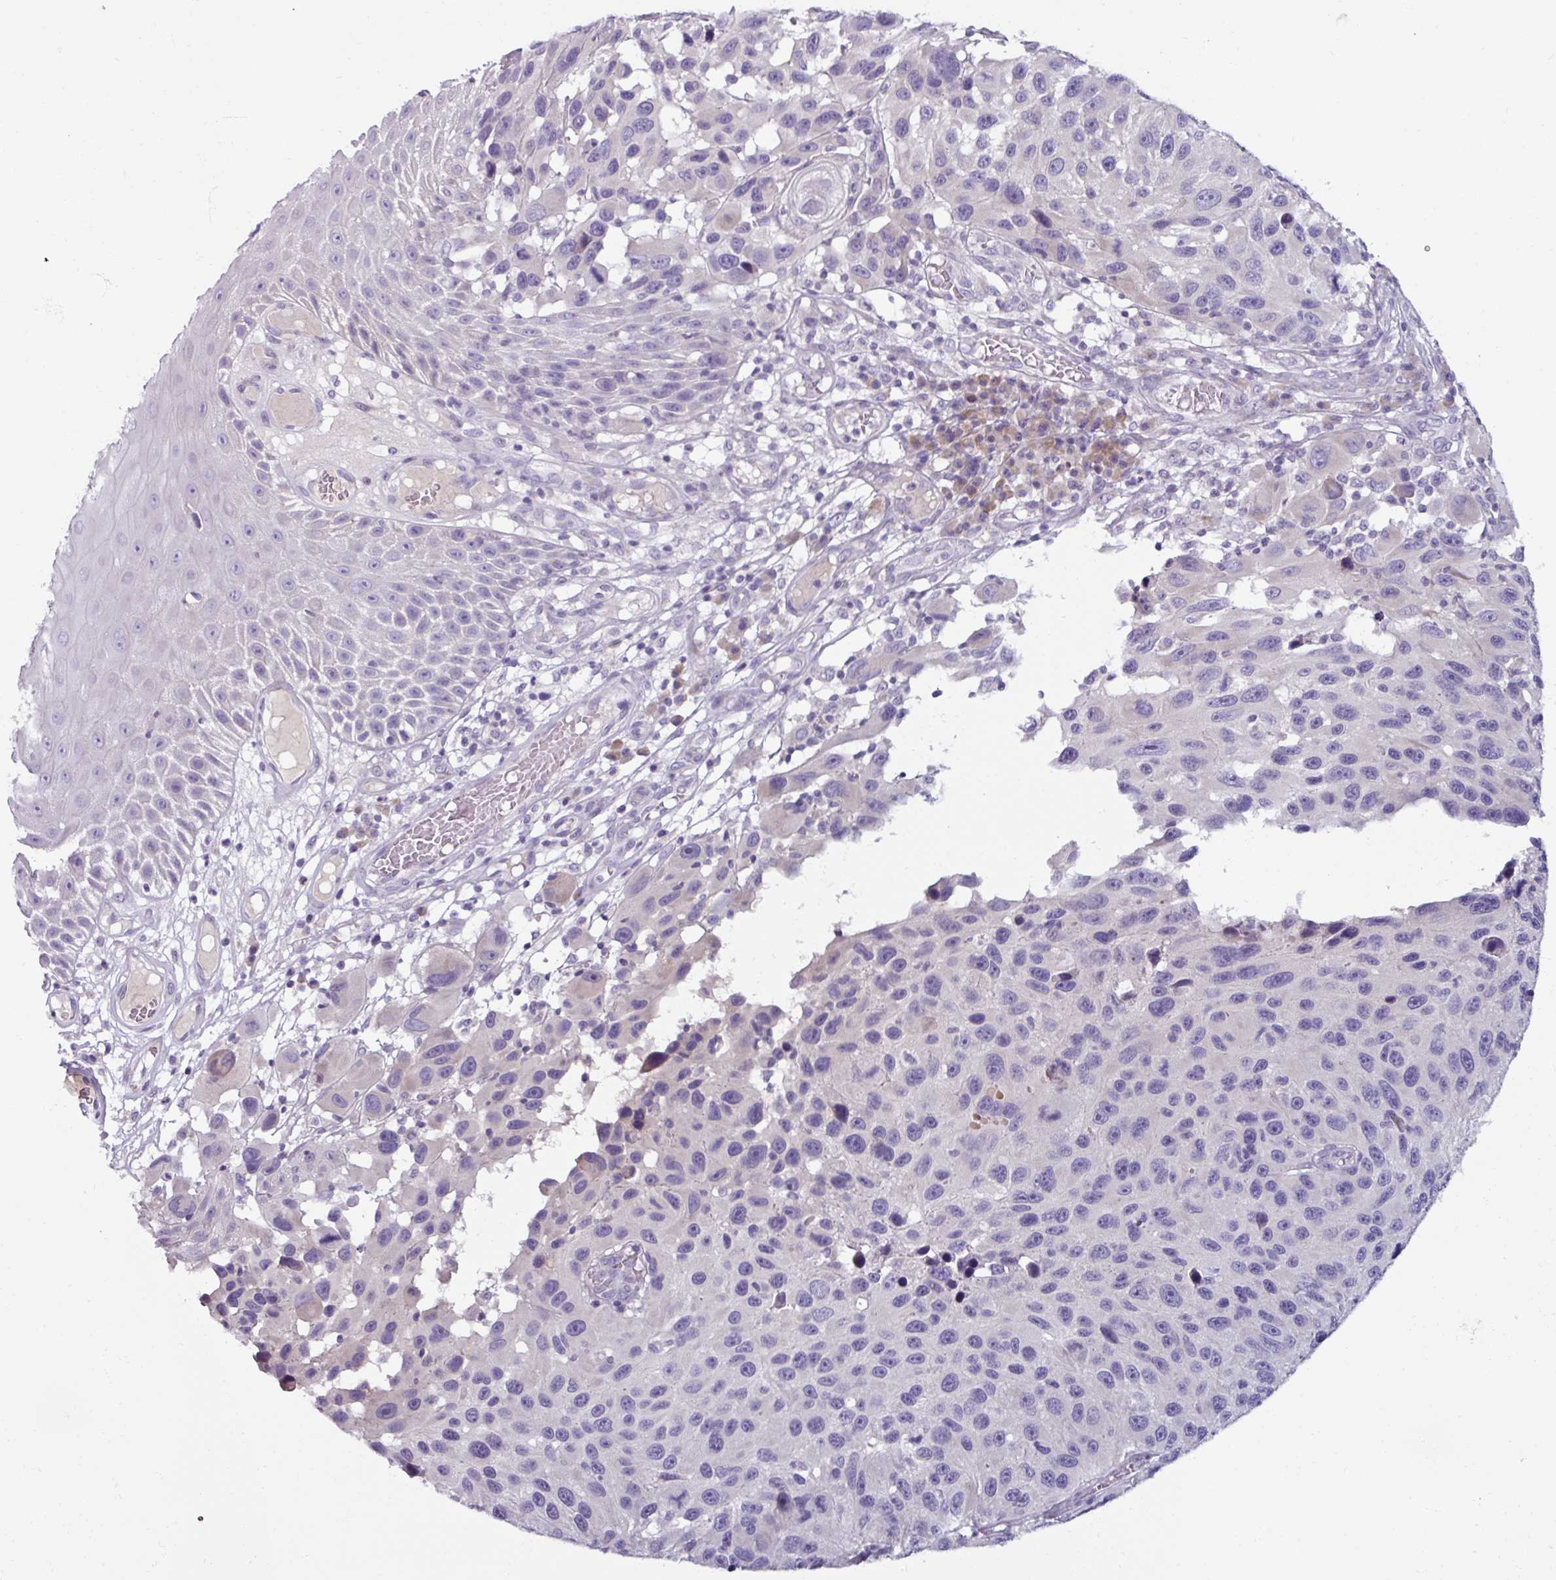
{"staining": {"intensity": "negative", "quantity": "none", "location": "none"}, "tissue": "melanoma", "cell_type": "Tumor cells", "image_type": "cancer", "snomed": [{"axis": "morphology", "description": "Malignant melanoma, NOS"}, {"axis": "topography", "description": "Skin"}], "caption": "The immunohistochemistry (IHC) micrograph has no significant positivity in tumor cells of melanoma tissue. (Stains: DAB IHC with hematoxylin counter stain, Microscopy: brightfield microscopy at high magnification).", "gene": "SMIM11", "patient": {"sex": "male", "age": 53}}